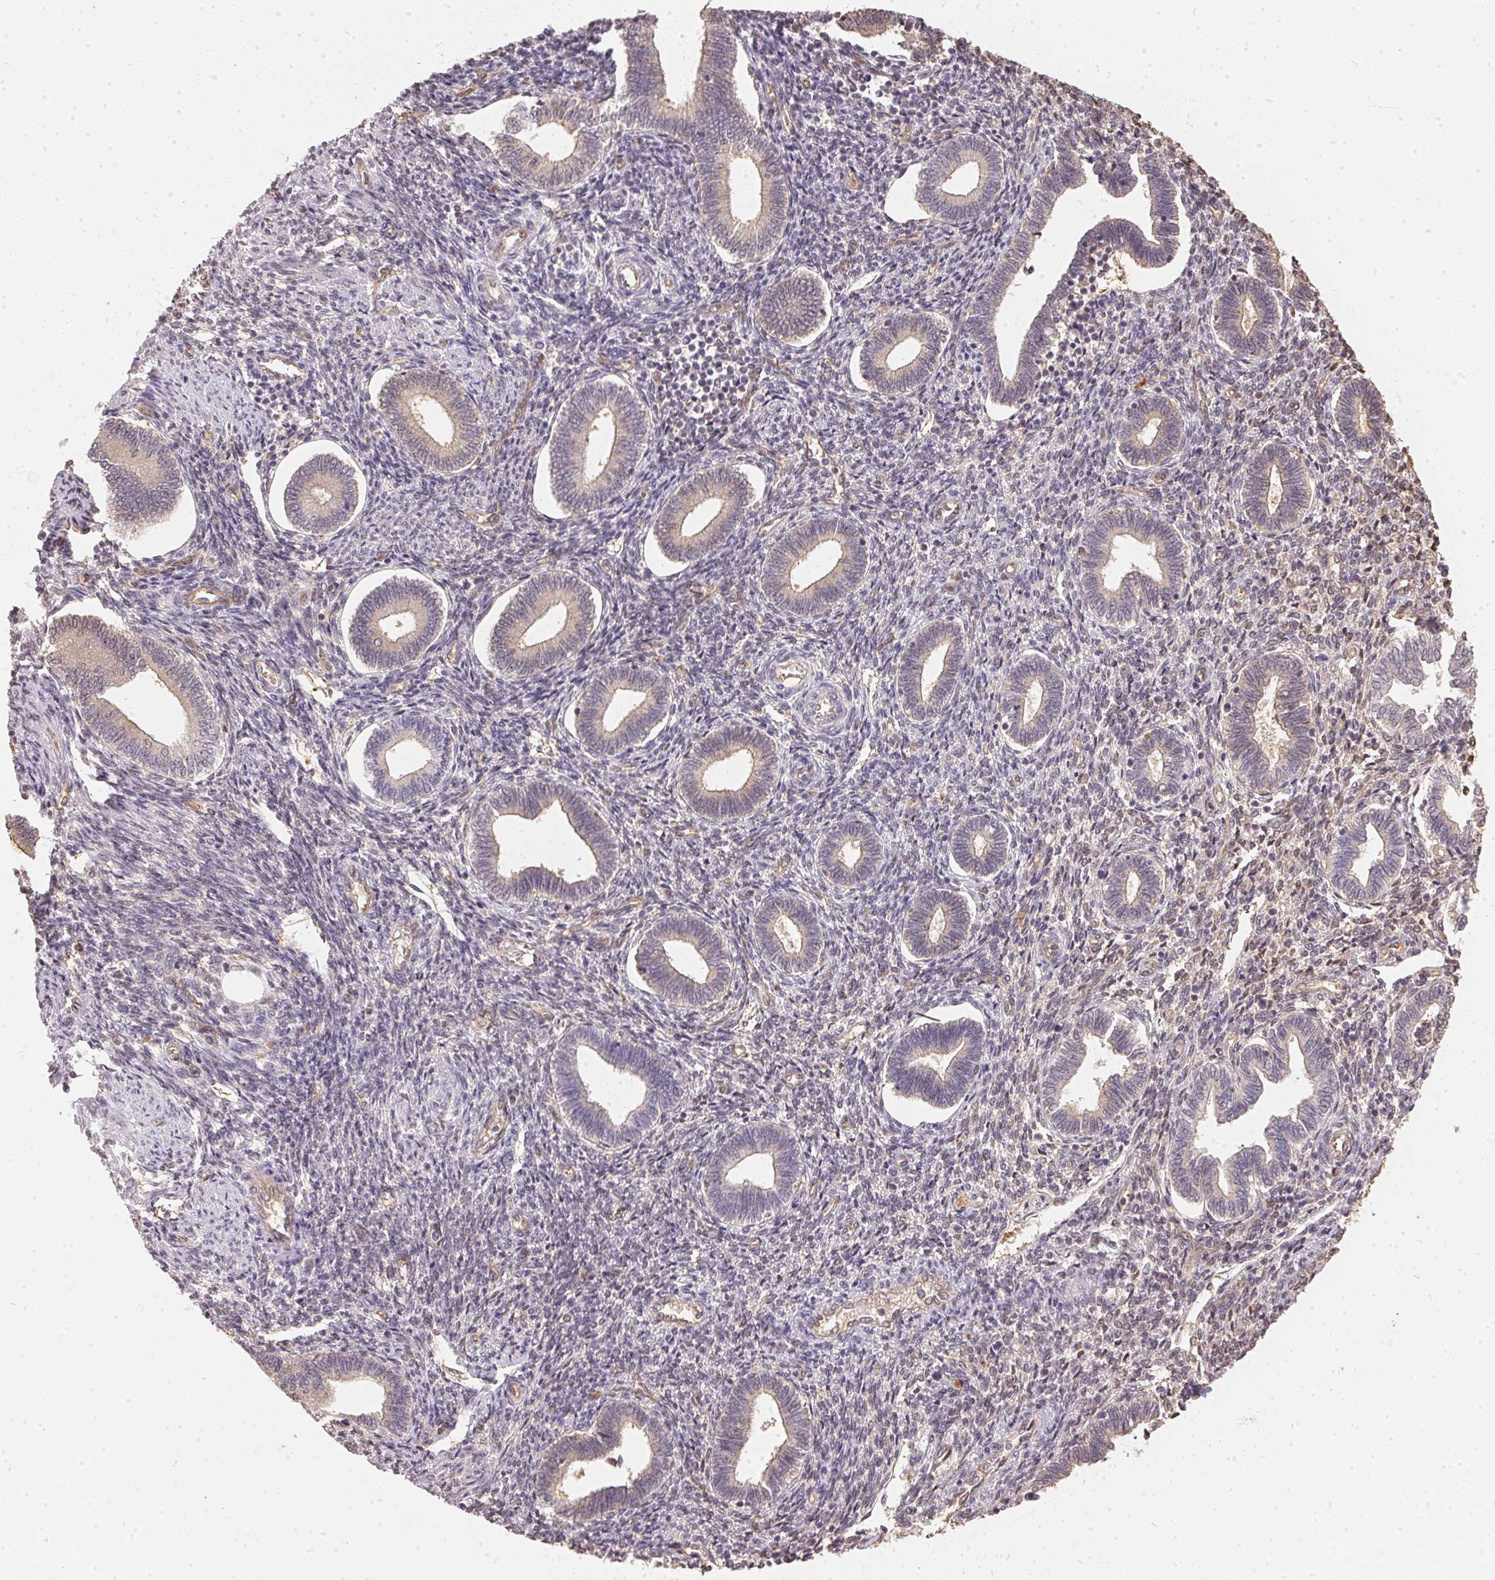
{"staining": {"intensity": "negative", "quantity": "none", "location": "none"}, "tissue": "endometrium", "cell_type": "Cells in endometrial stroma", "image_type": "normal", "snomed": [{"axis": "morphology", "description": "Normal tissue, NOS"}, {"axis": "topography", "description": "Endometrium"}], "caption": "Micrograph shows no significant protein staining in cells in endometrial stroma of normal endometrium.", "gene": "BLMH", "patient": {"sex": "female", "age": 42}}